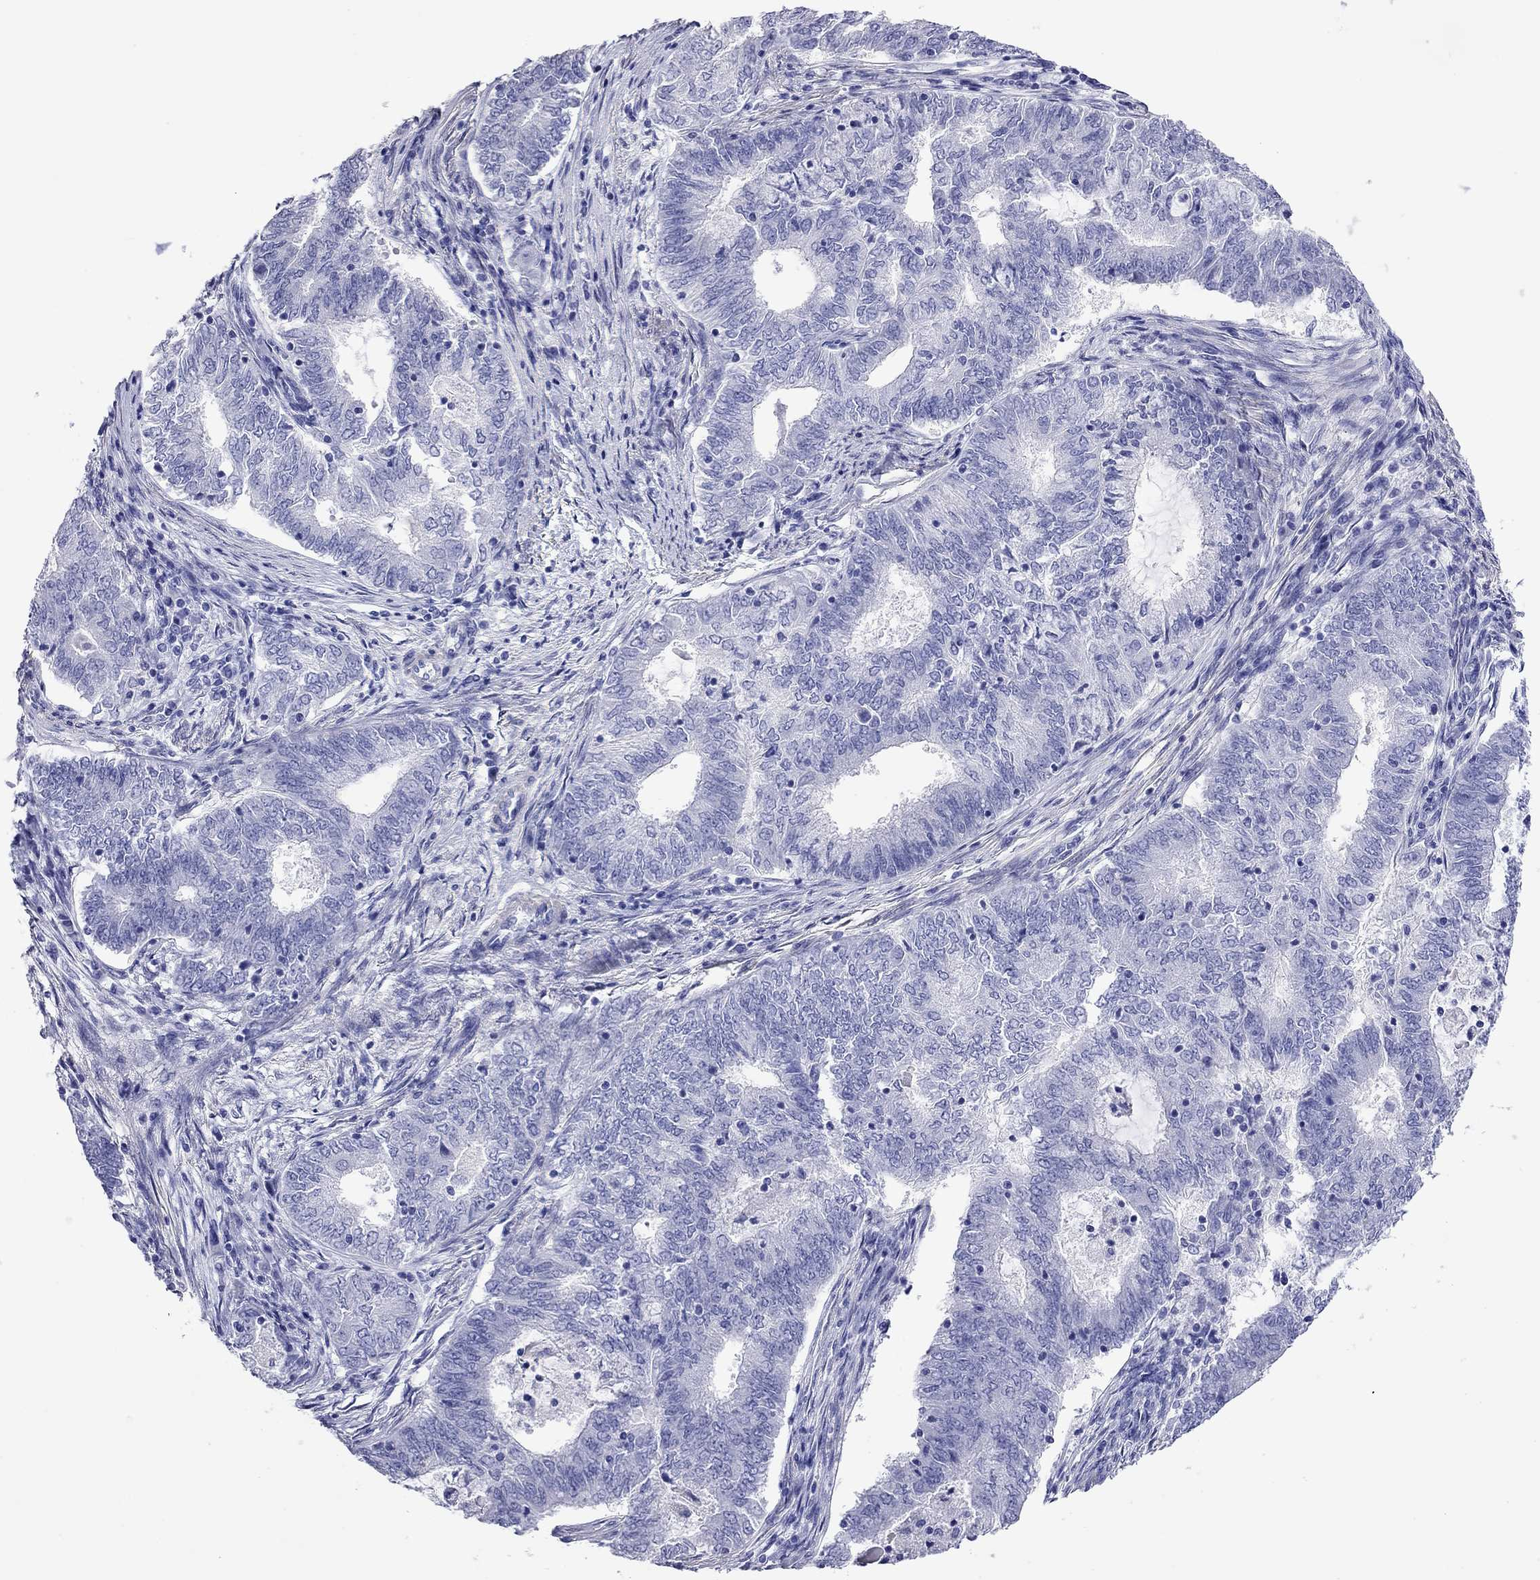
{"staining": {"intensity": "negative", "quantity": "none", "location": "none"}, "tissue": "endometrial cancer", "cell_type": "Tumor cells", "image_type": "cancer", "snomed": [{"axis": "morphology", "description": "Adenocarcinoma, NOS"}, {"axis": "topography", "description": "Endometrium"}], "caption": "Micrograph shows no protein staining in tumor cells of adenocarcinoma (endometrial) tissue. The staining is performed using DAB brown chromogen with nuclei counter-stained in using hematoxylin.", "gene": "KIAA2012", "patient": {"sex": "female", "age": 62}}